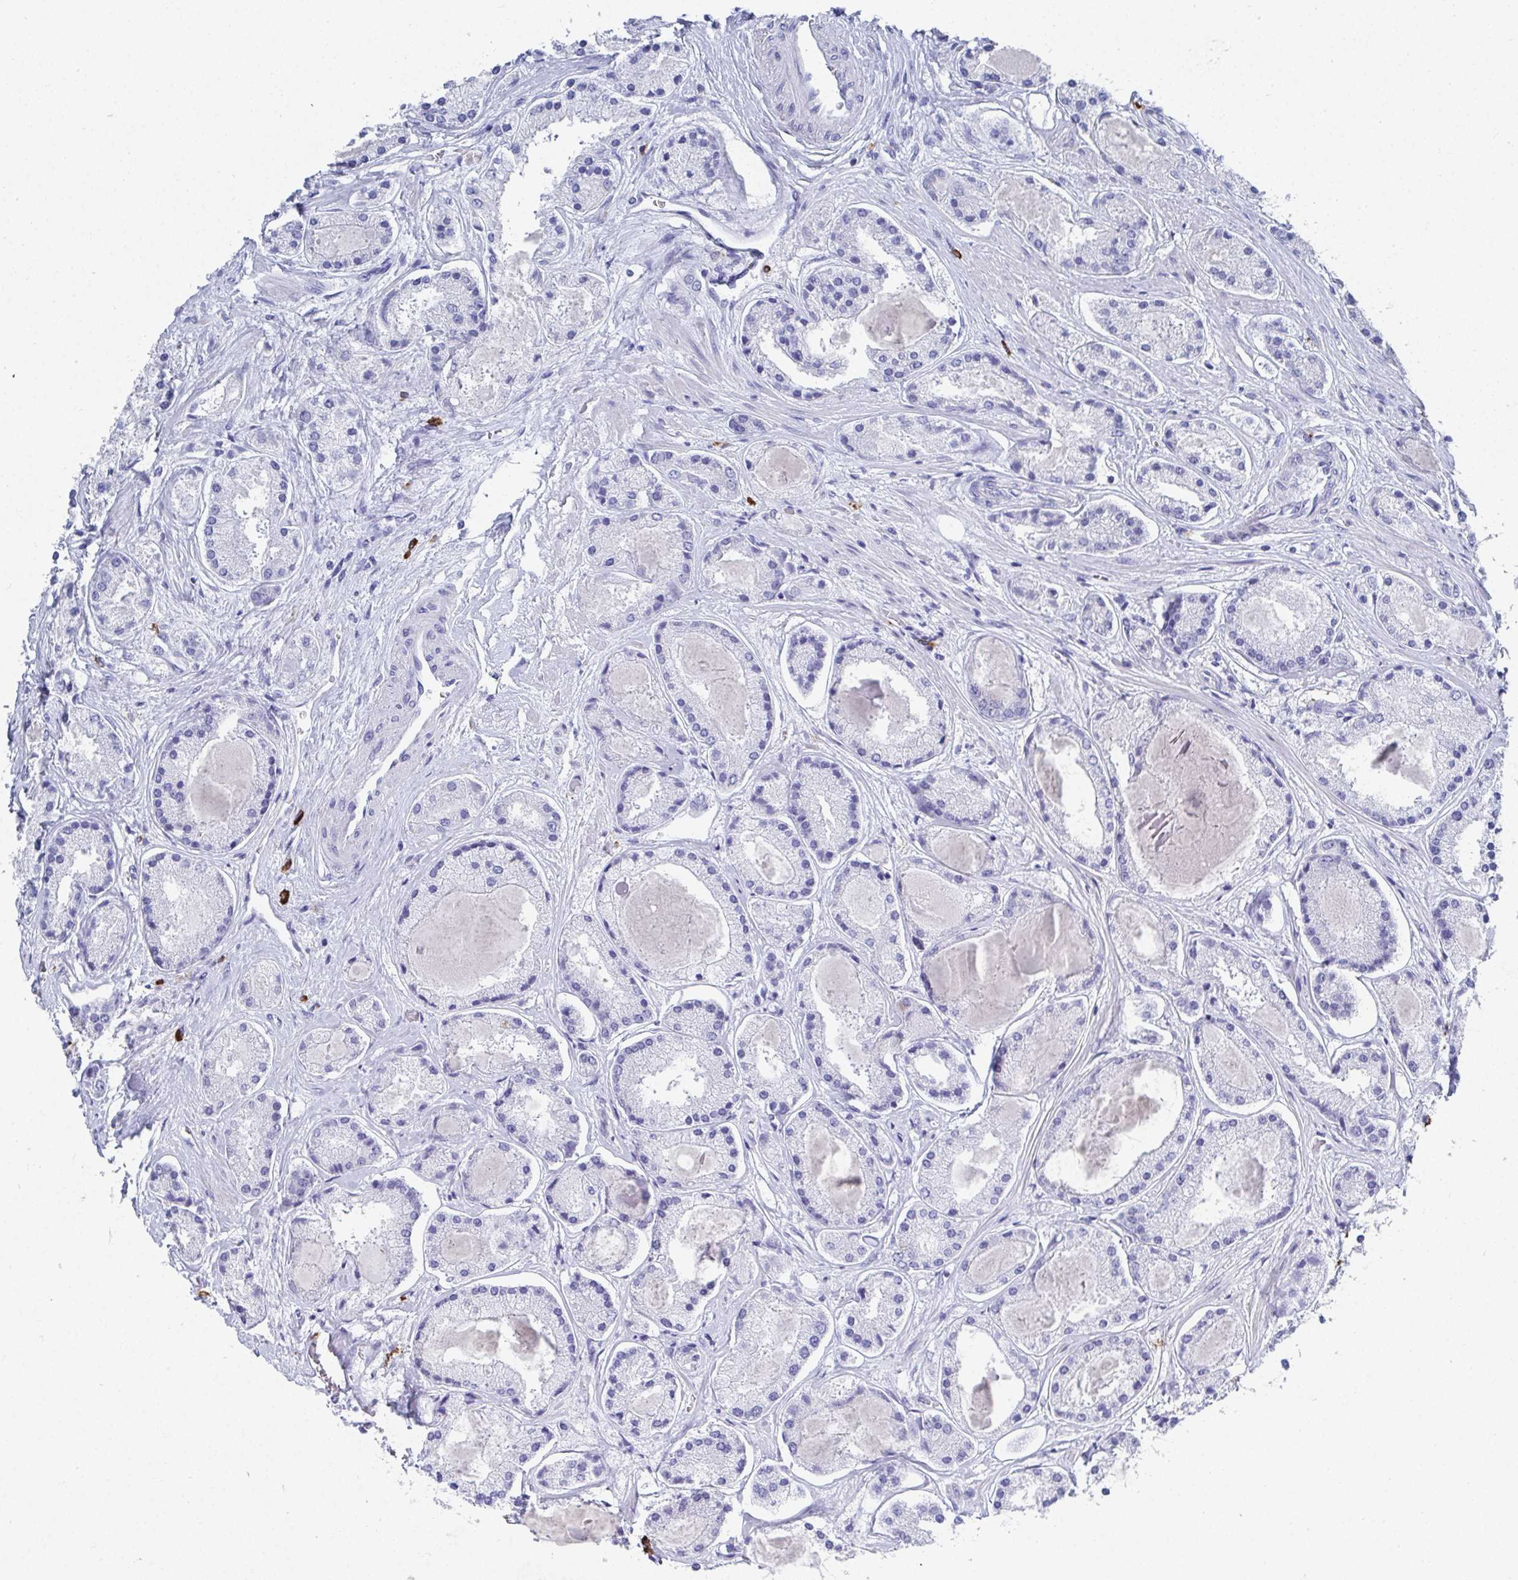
{"staining": {"intensity": "negative", "quantity": "none", "location": "none"}, "tissue": "prostate cancer", "cell_type": "Tumor cells", "image_type": "cancer", "snomed": [{"axis": "morphology", "description": "Adenocarcinoma, High grade"}, {"axis": "topography", "description": "Prostate"}], "caption": "Tumor cells are negative for protein expression in human prostate cancer.", "gene": "GRIA1", "patient": {"sex": "male", "age": 67}}